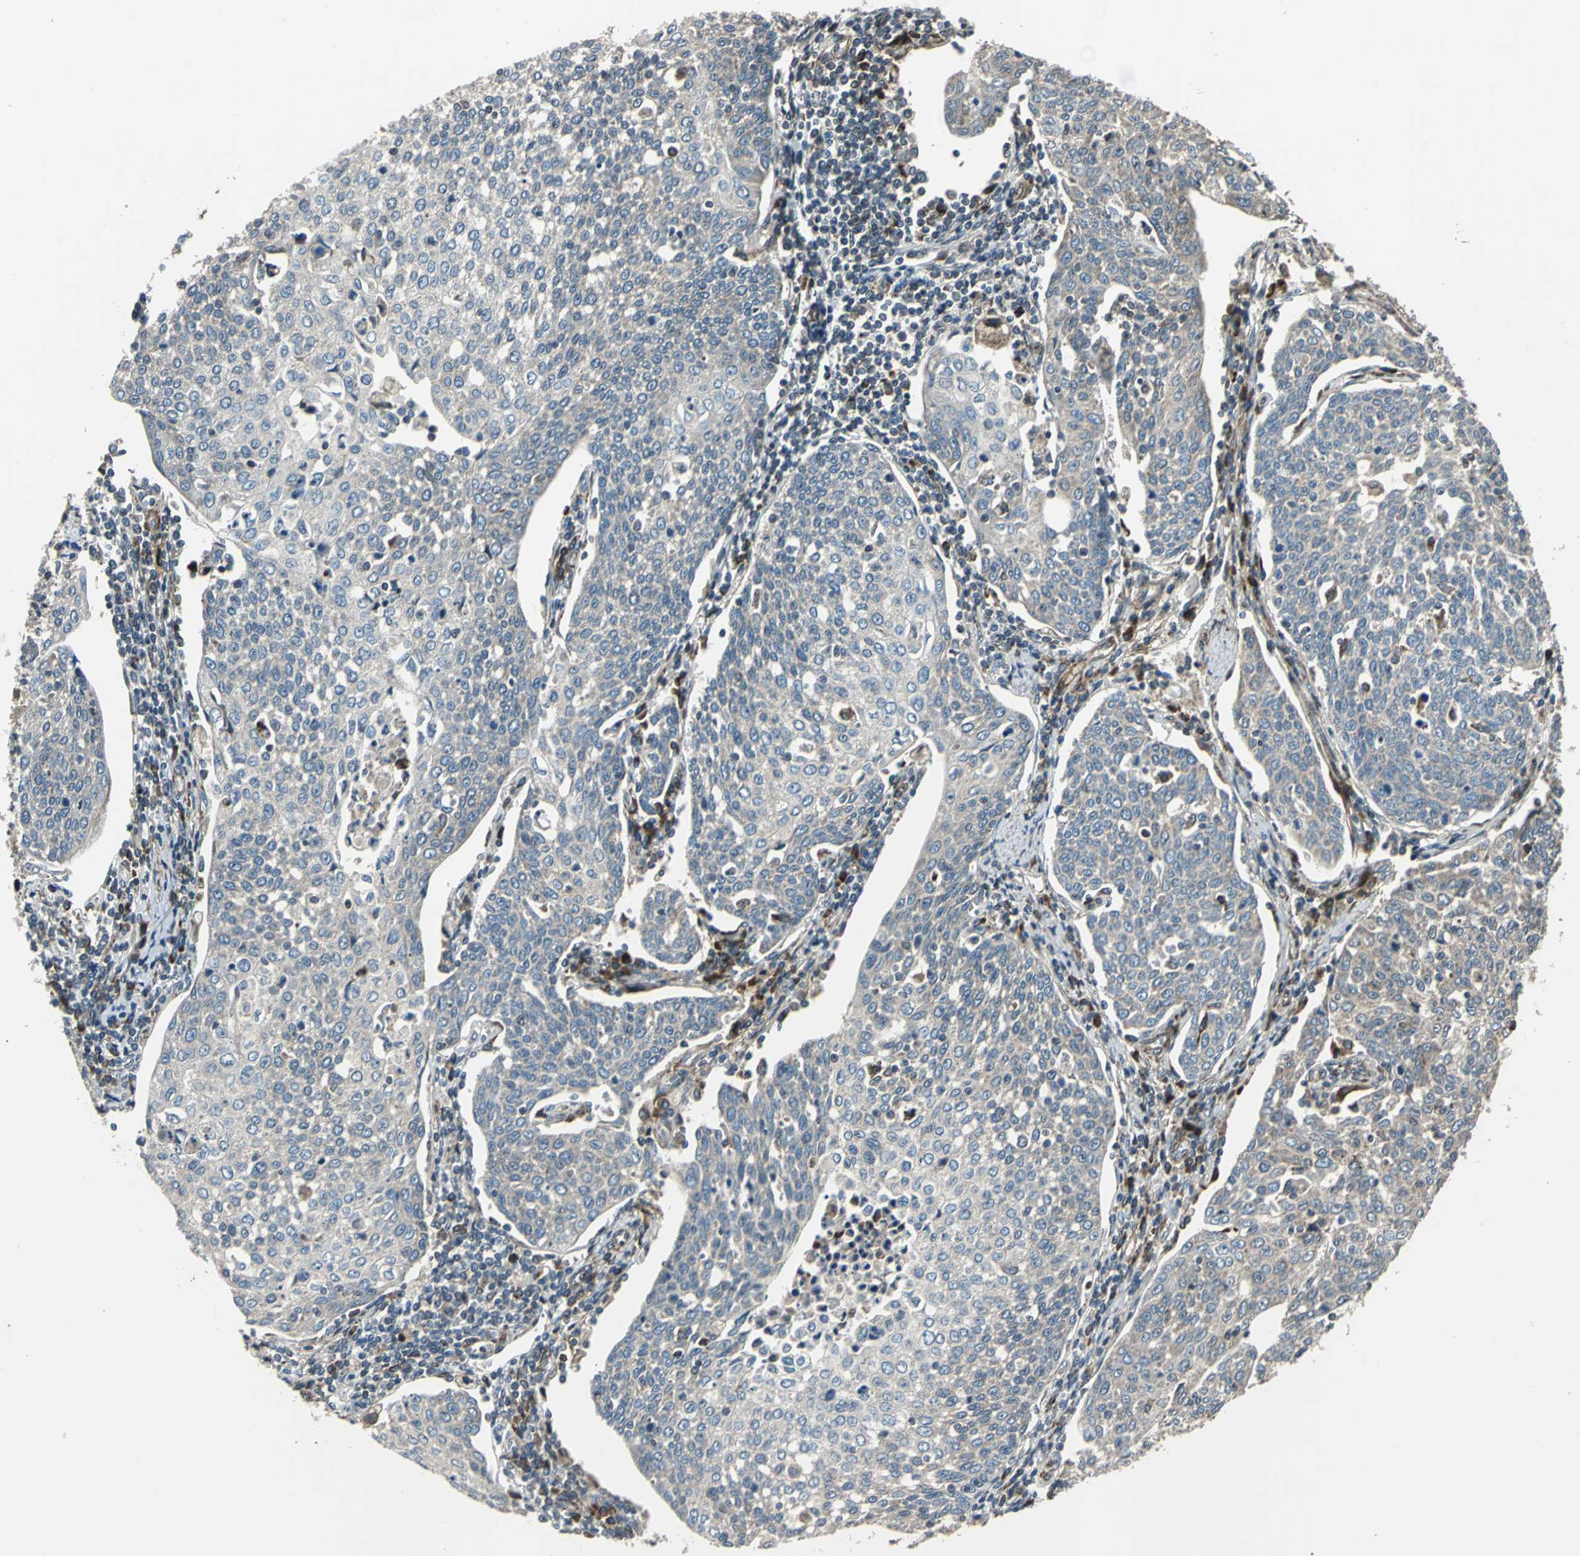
{"staining": {"intensity": "weak", "quantity": "25%-75%", "location": "cytoplasmic/membranous"}, "tissue": "cervical cancer", "cell_type": "Tumor cells", "image_type": "cancer", "snomed": [{"axis": "morphology", "description": "Squamous cell carcinoma, NOS"}, {"axis": "topography", "description": "Cervix"}], "caption": "Immunohistochemical staining of squamous cell carcinoma (cervical) displays low levels of weak cytoplasmic/membranous expression in approximately 25%-75% of tumor cells. The staining was performed using DAB, with brown indicating positive protein expression. Nuclei are stained blue with hematoxylin.", "gene": "HTATIP2", "patient": {"sex": "female", "age": 34}}